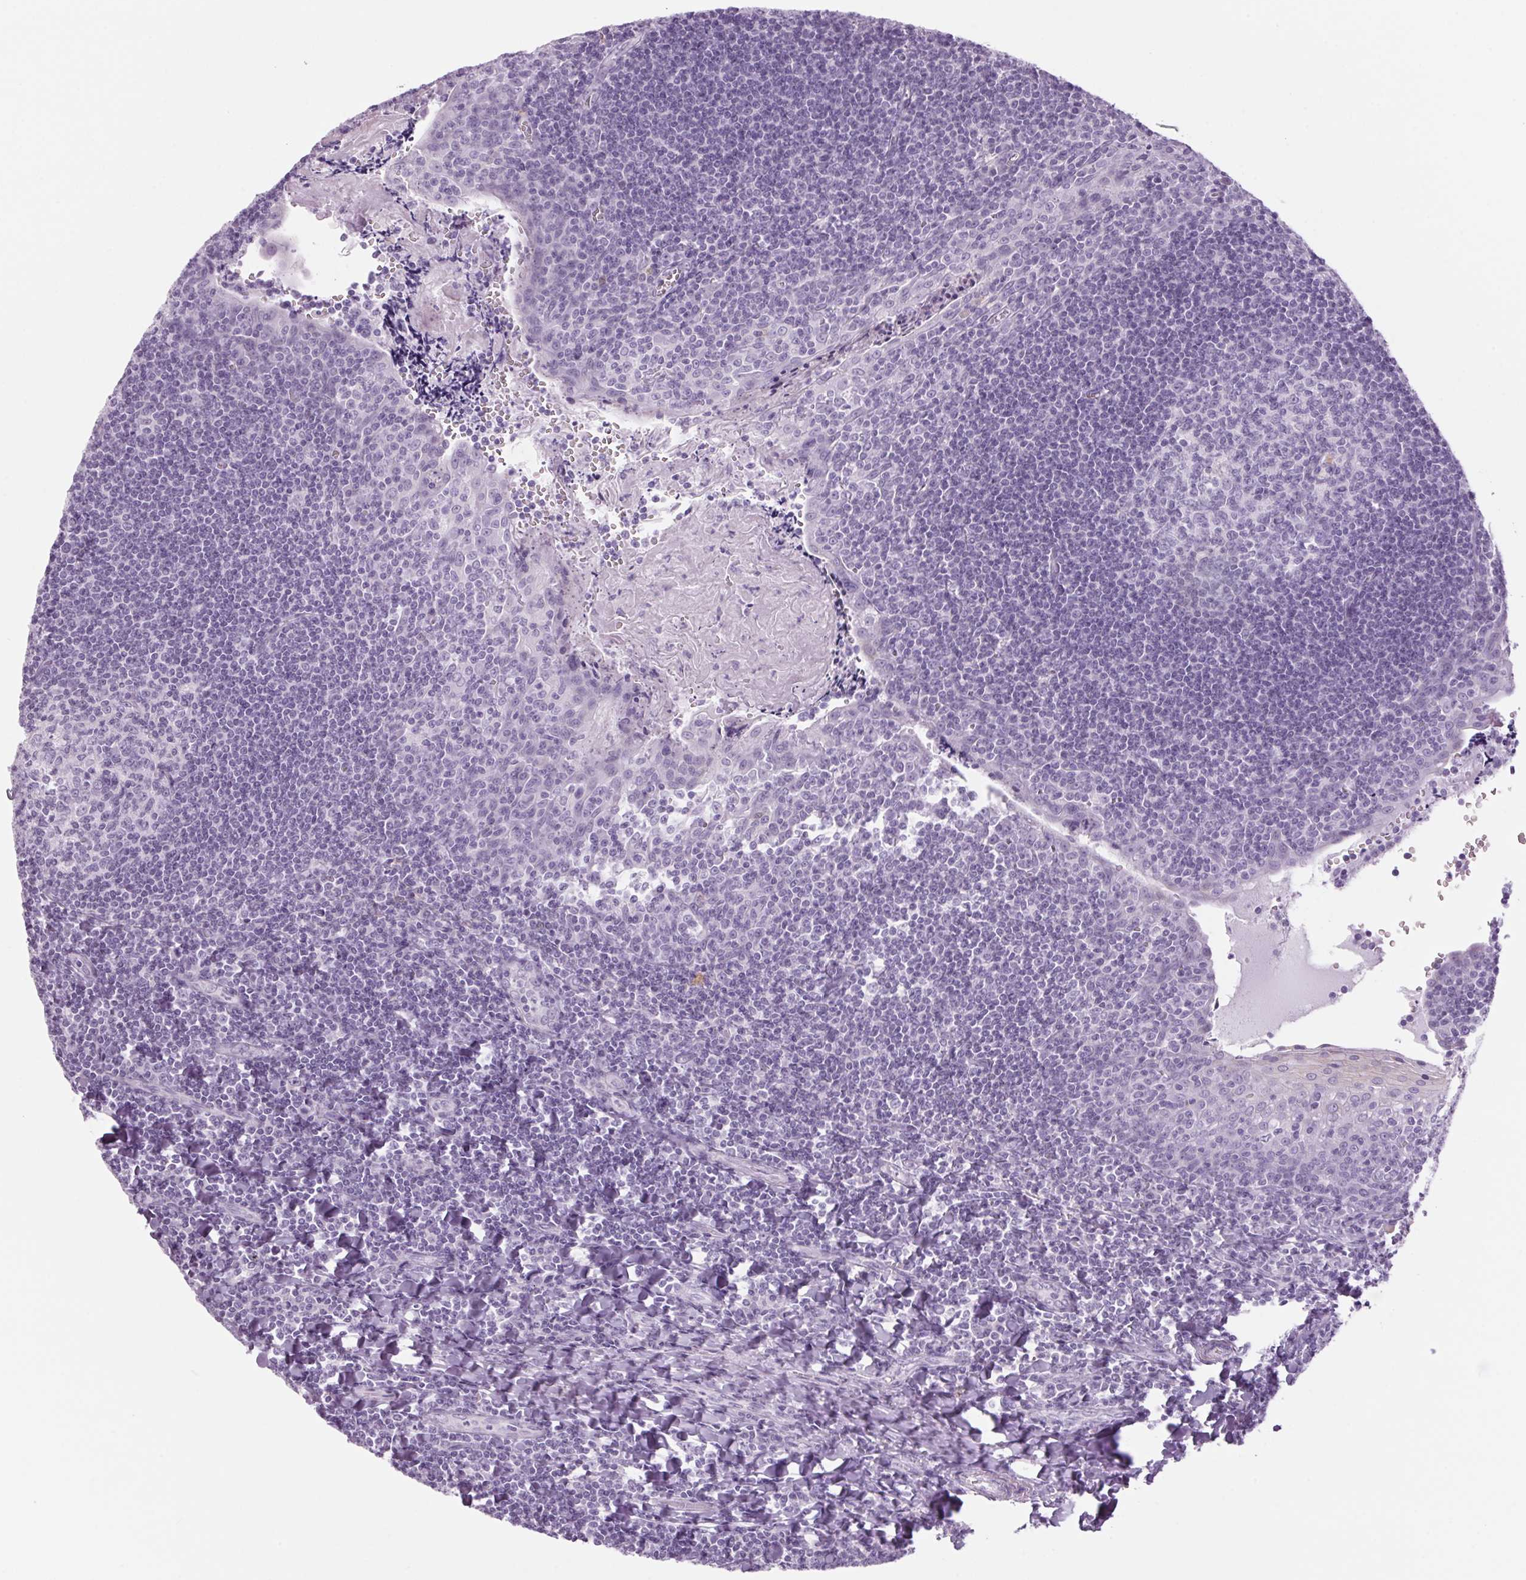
{"staining": {"intensity": "negative", "quantity": "none", "location": "none"}, "tissue": "tonsil", "cell_type": "Germinal center cells", "image_type": "normal", "snomed": [{"axis": "morphology", "description": "Normal tissue, NOS"}, {"axis": "morphology", "description": "Inflammation, NOS"}, {"axis": "topography", "description": "Tonsil"}], "caption": "Normal tonsil was stained to show a protein in brown. There is no significant positivity in germinal center cells. (DAB (3,3'-diaminobenzidine) immunohistochemistry, high magnification).", "gene": "PPP1R1A", "patient": {"sex": "female", "age": 31}}